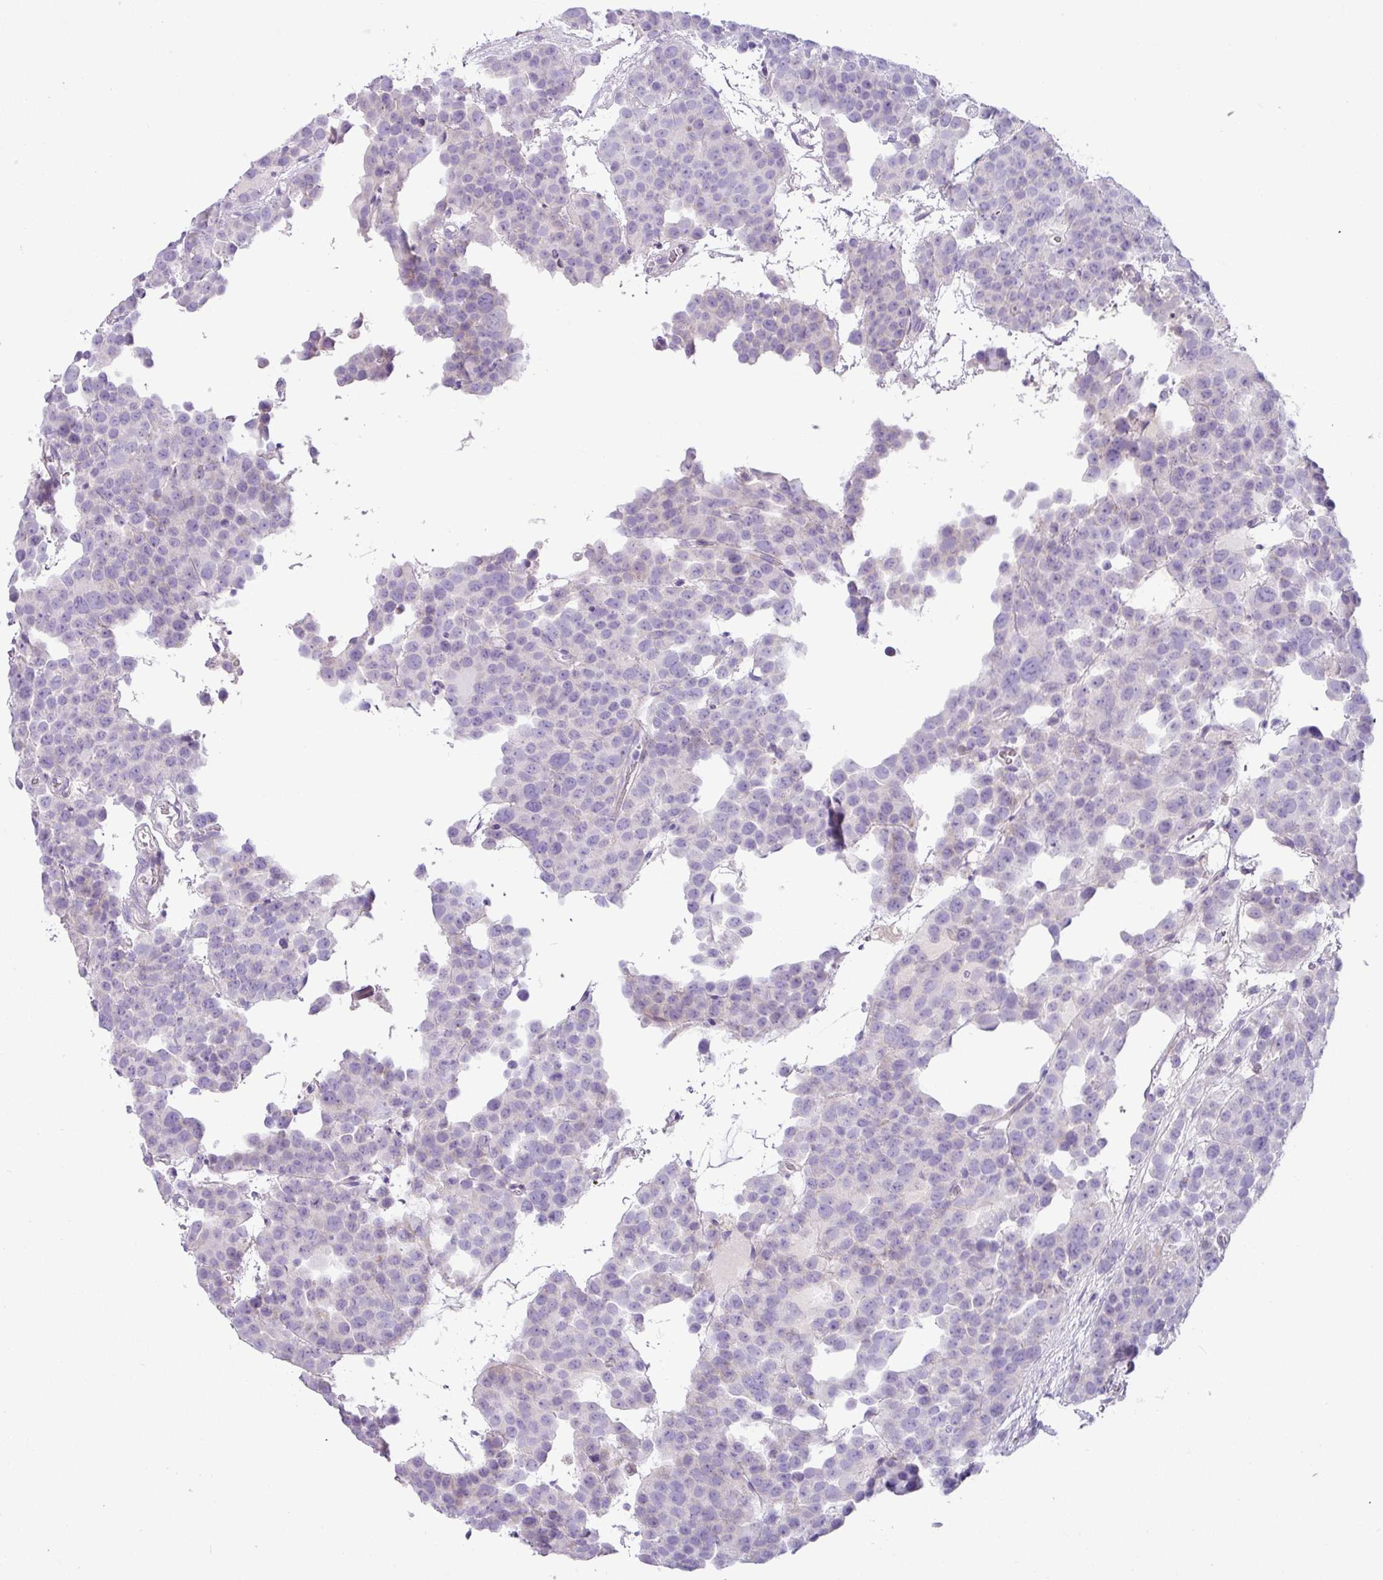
{"staining": {"intensity": "negative", "quantity": "none", "location": "none"}, "tissue": "testis cancer", "cell_type": "Tumor cells", "image_type": "cancer", "snomed": [{"axis": "morphology", "description": "Seminoma, NOS"}, {"axis": "topography", "description": "Testis"}], "caption": "DAB (3,3'-diaminobenzidine) immunohistochemical staining of testis cancer (seminoma) displays no significant staining in tumor cells.", "gene": "RGS16", "patient": {"sex": "male", "age": 71}}